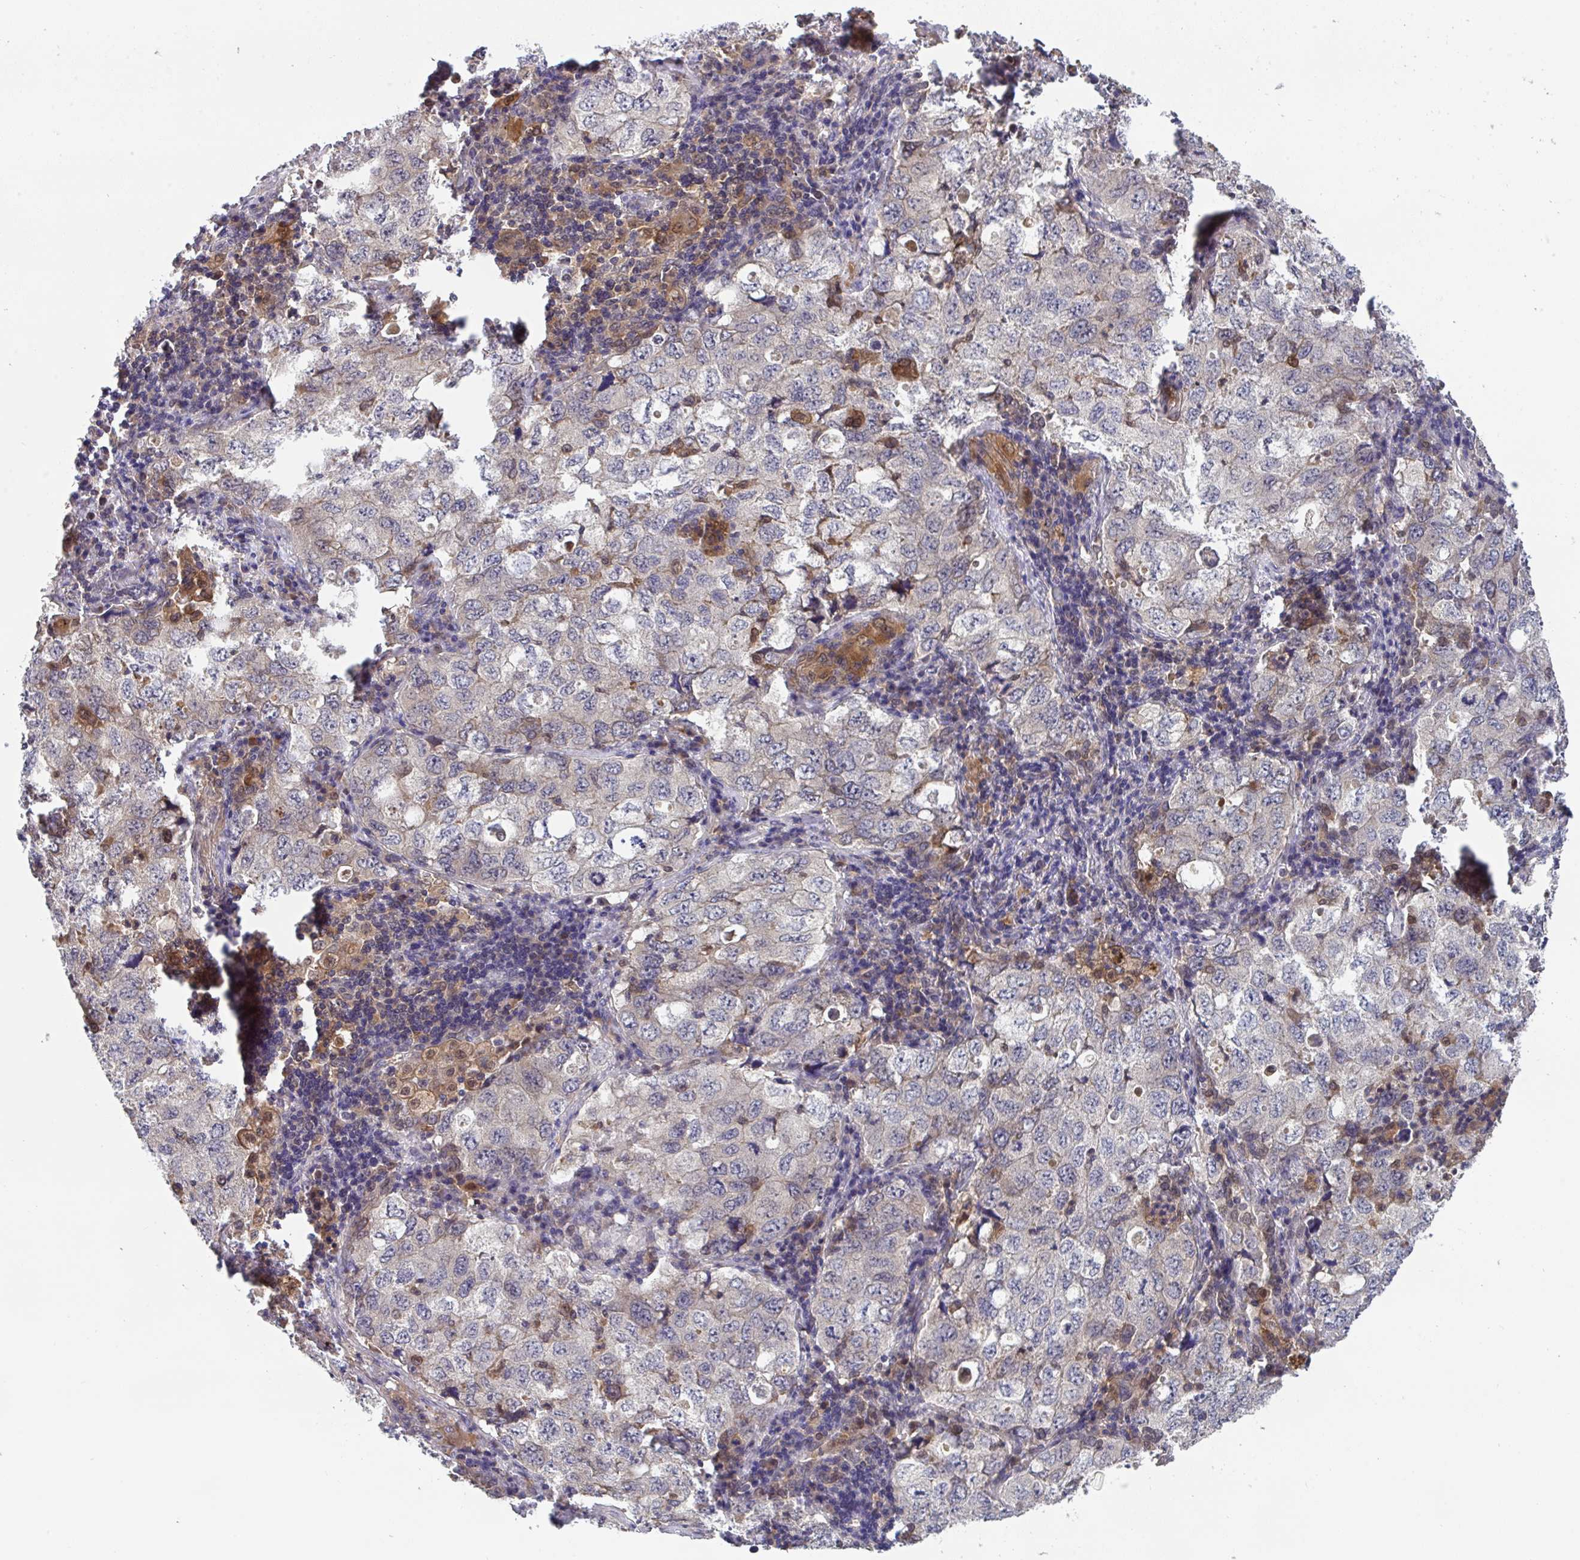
{"staining": {"intensity": "negative", "quantity": "none", "location": "none"}, "tissue": "lung cancer", "cell_type": "Tumor cells", "image_type": "cancer", "snomed": [{"axis": "morphology", "description": "Adenocarcinoma, NOS"}, {"axis": "topography", "description": "Lung"}], "caption": "There is no significant positivity in tumor cells of lung cancer. (Brightfield microscopy of DAB (3,3'-diaminobenzidine) IHC at high magnification).", "gene": "TIGAR", "patient": {"sex": "female", "age": 57}}